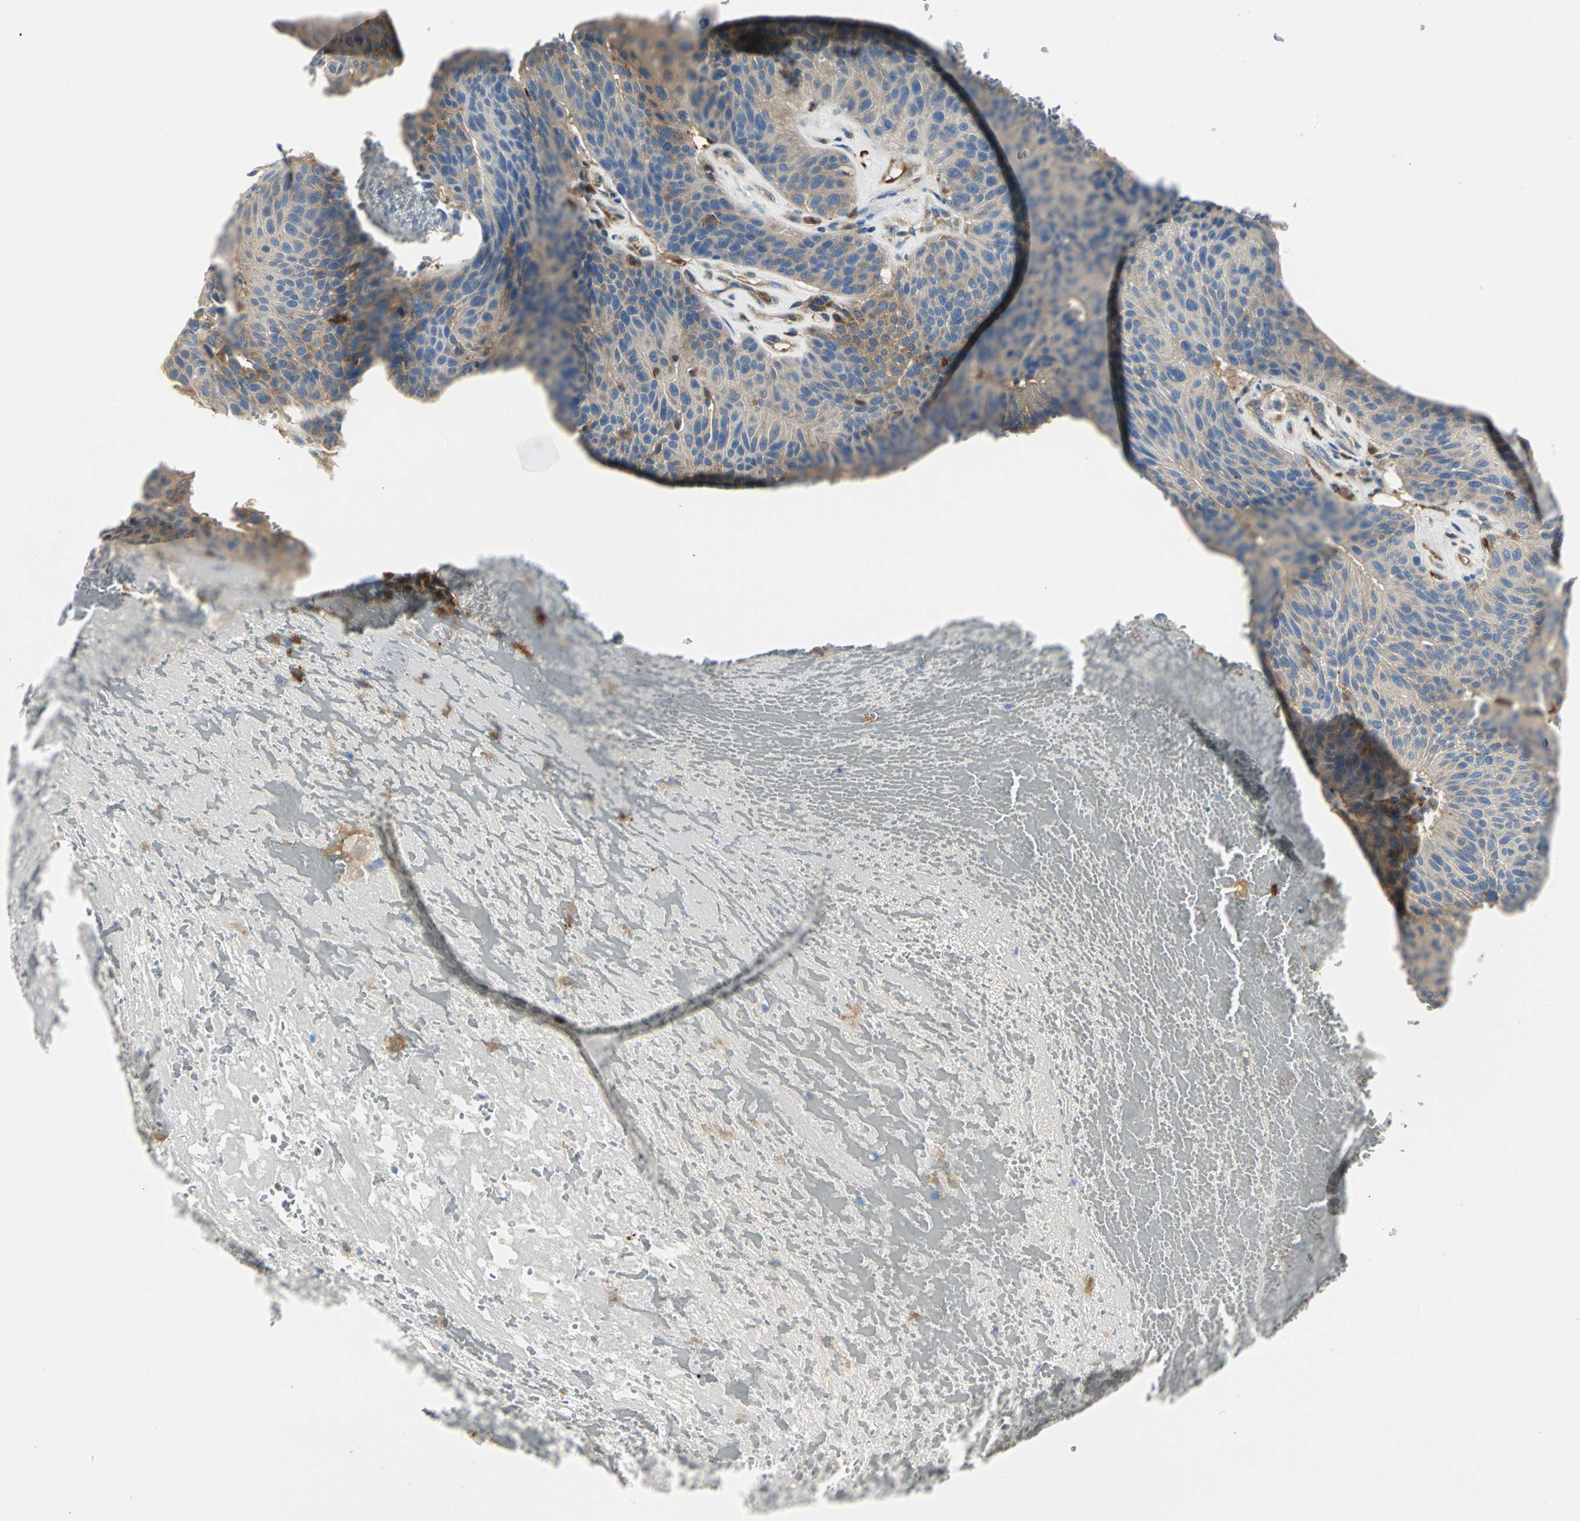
{"staining": {"intensity": "moderate", "quantity": ">75%", "location": "cytoplasmic/membranous"}, "tissue": "urothelial cancer", "cell_type": "Tumor cells", "image_type": "cancer", "snomed": [{"axis": "morphology", "description": "Urothelial carcinoma, High grade"}, {"axis": "topography", "description": "Urinary bladder"}], "caption": "This is an image of immunohistochemistry staining of high-grade urothelial carcinoma, which shows moderate positivity in the cytoplasmic/membranous of tumor cells.", "gene": "CHRNB1", "patient": {"sex": "male", "age": 66}}